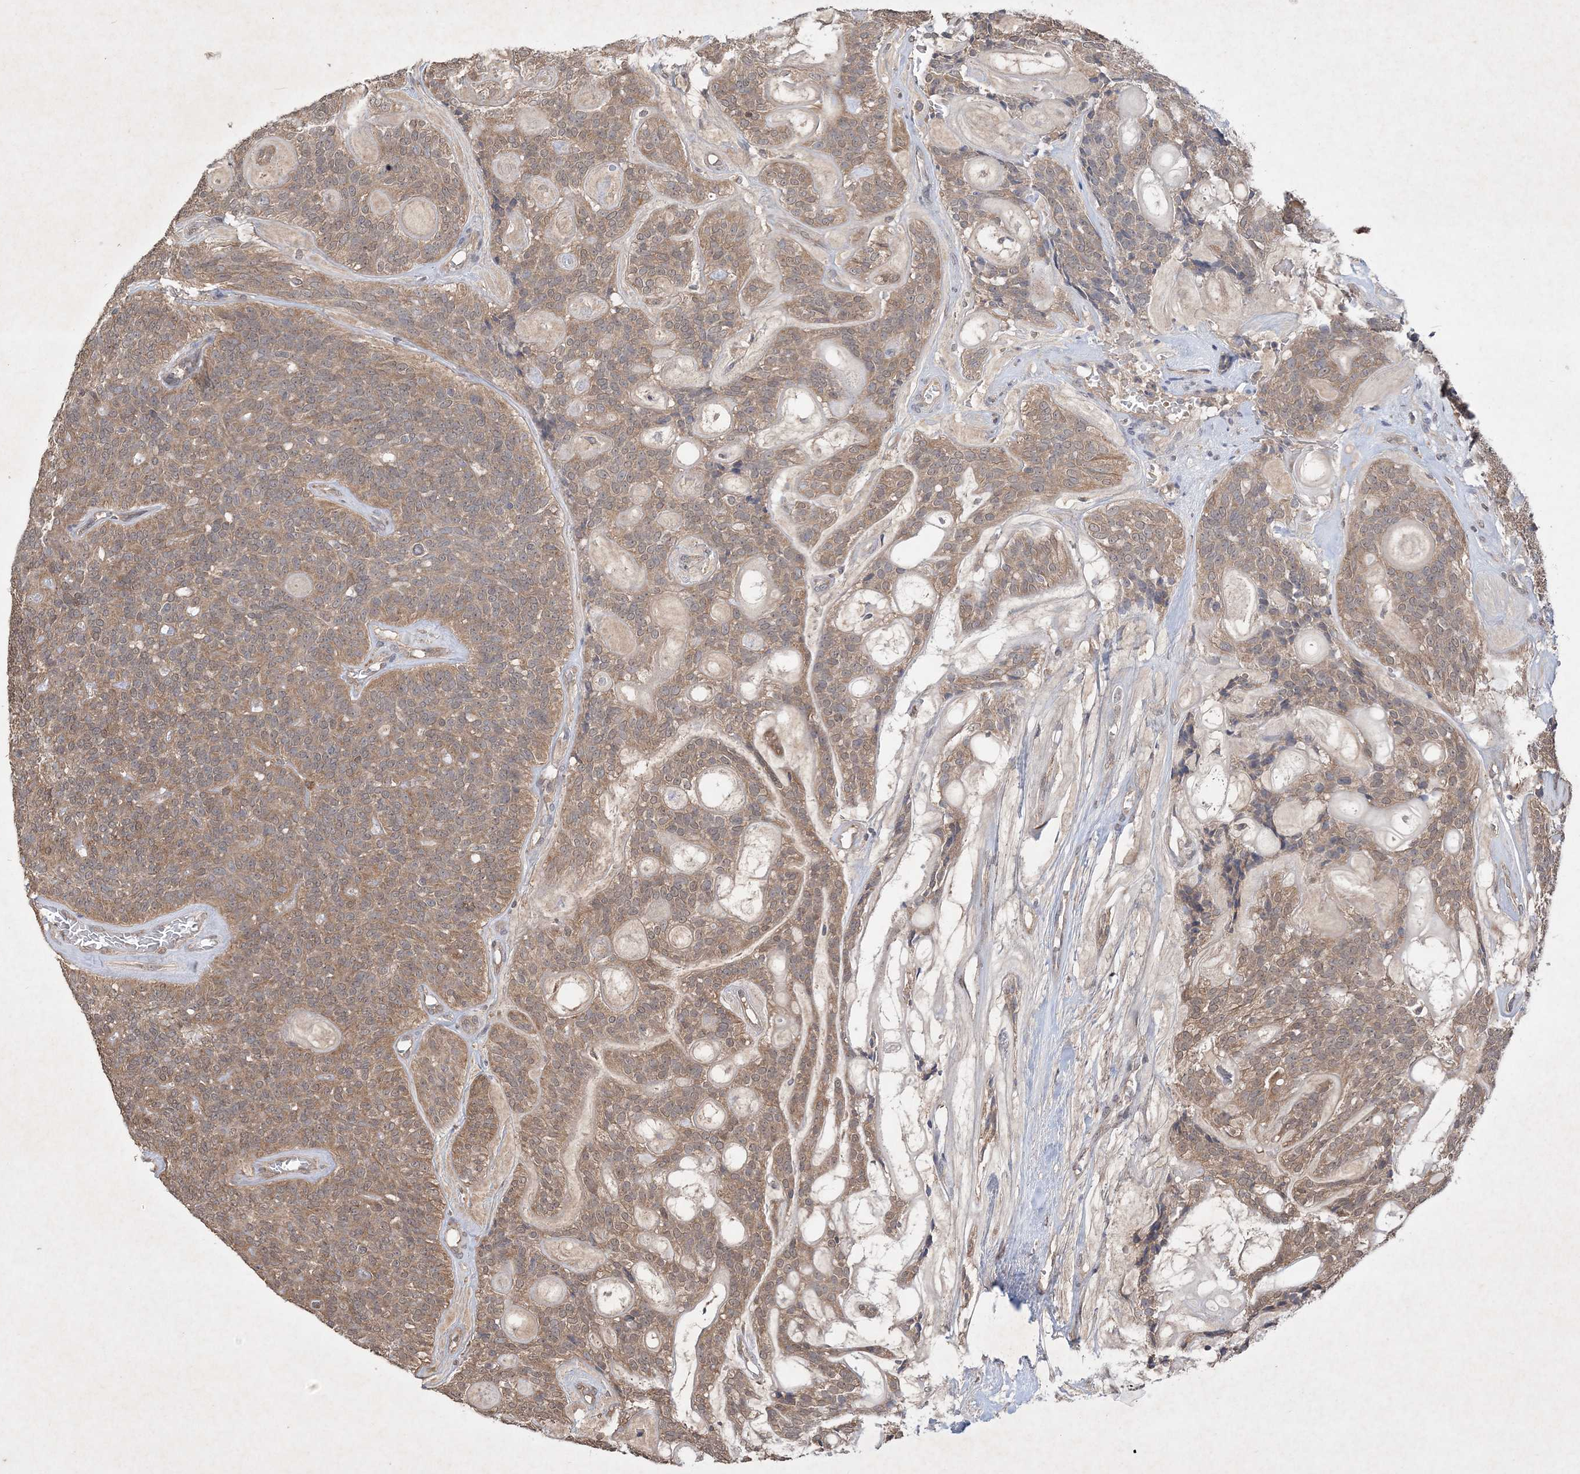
{"staining": {"intensity": "weak", "quantity": ">75%", "location": "cytoplasmic/membranous"}, "tissue": "head and neck cancer", "cell_type": "Tumor cells", "image_type": "cancer", "snomed": [{"axis": "morphology", "description": "Adenocarcinoma, NOS"}, {"axis": "topography", "description": "Head-Neck"}], "caption": "Weak cytoplasmic/membranous positivity is appreciated in approximately >75% of tumor cells in adenocarcinoma (head and neck).", "gene": "AKR7A2", "patient": {"sex": "male", "age": 66}}